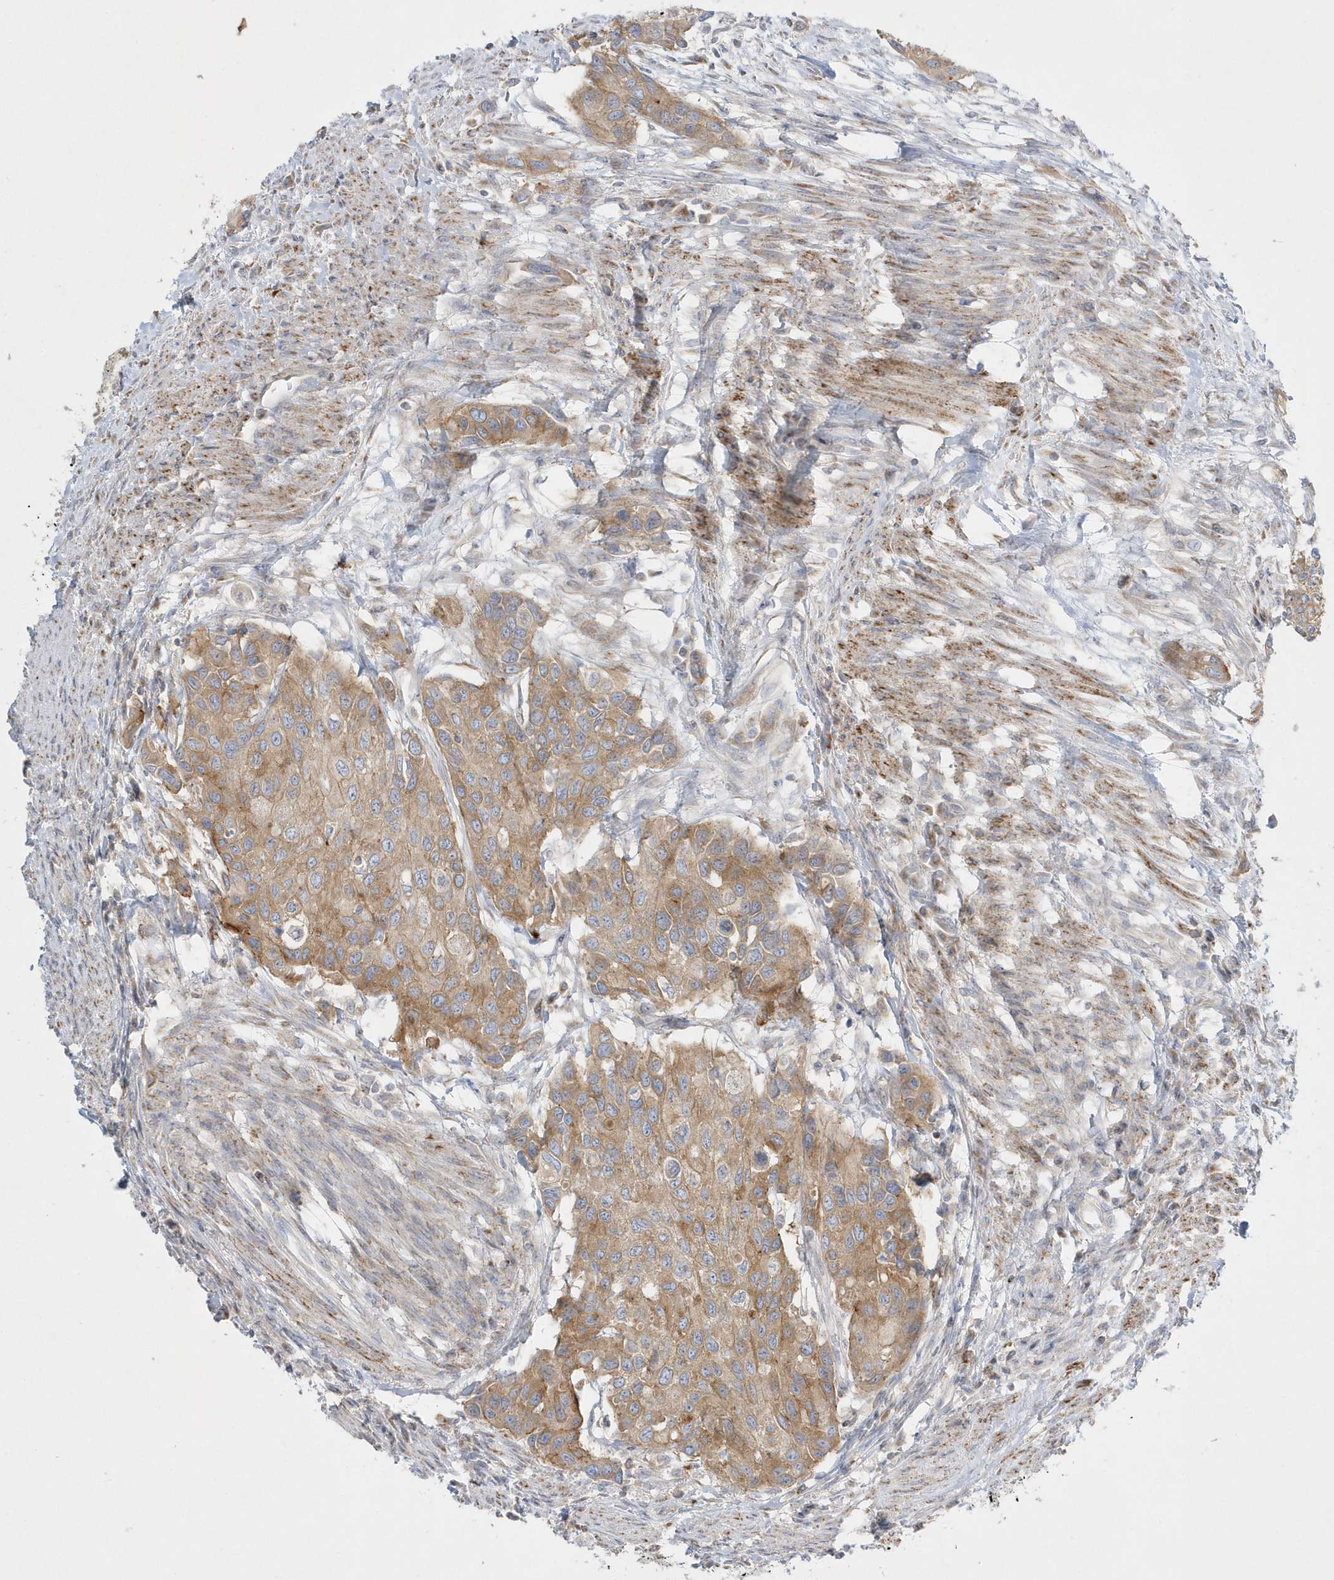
{"staining": {"intensity": "moderate", "quantity": ">75%", "location": "cytoplasmic/membranous"}, "tissue": "urothelial cancer", "cell_type": "Tumor cells", "image_type": "cancer", "snomed": [{"axis": "morphology", "description": "Normal tissue, NOS"}, {"axis": "morphology", "description": "Urothelial carcinoma, High grade"}, {"axis": "topography", "description": "Vascular tissue"}, {"axis": "topography", "description": "Urinary bladder"}], "caption": "This histopathology image demonstrates urothelial cancer stained with IHC to label a protein in brown. The cytoplasmic/membranous of tumor cells show moderate positivity for the protein. Nuclei are counter-stained blue.", "gene": "DNAJC18", "patient": {"sex": "female", "age": 56}}